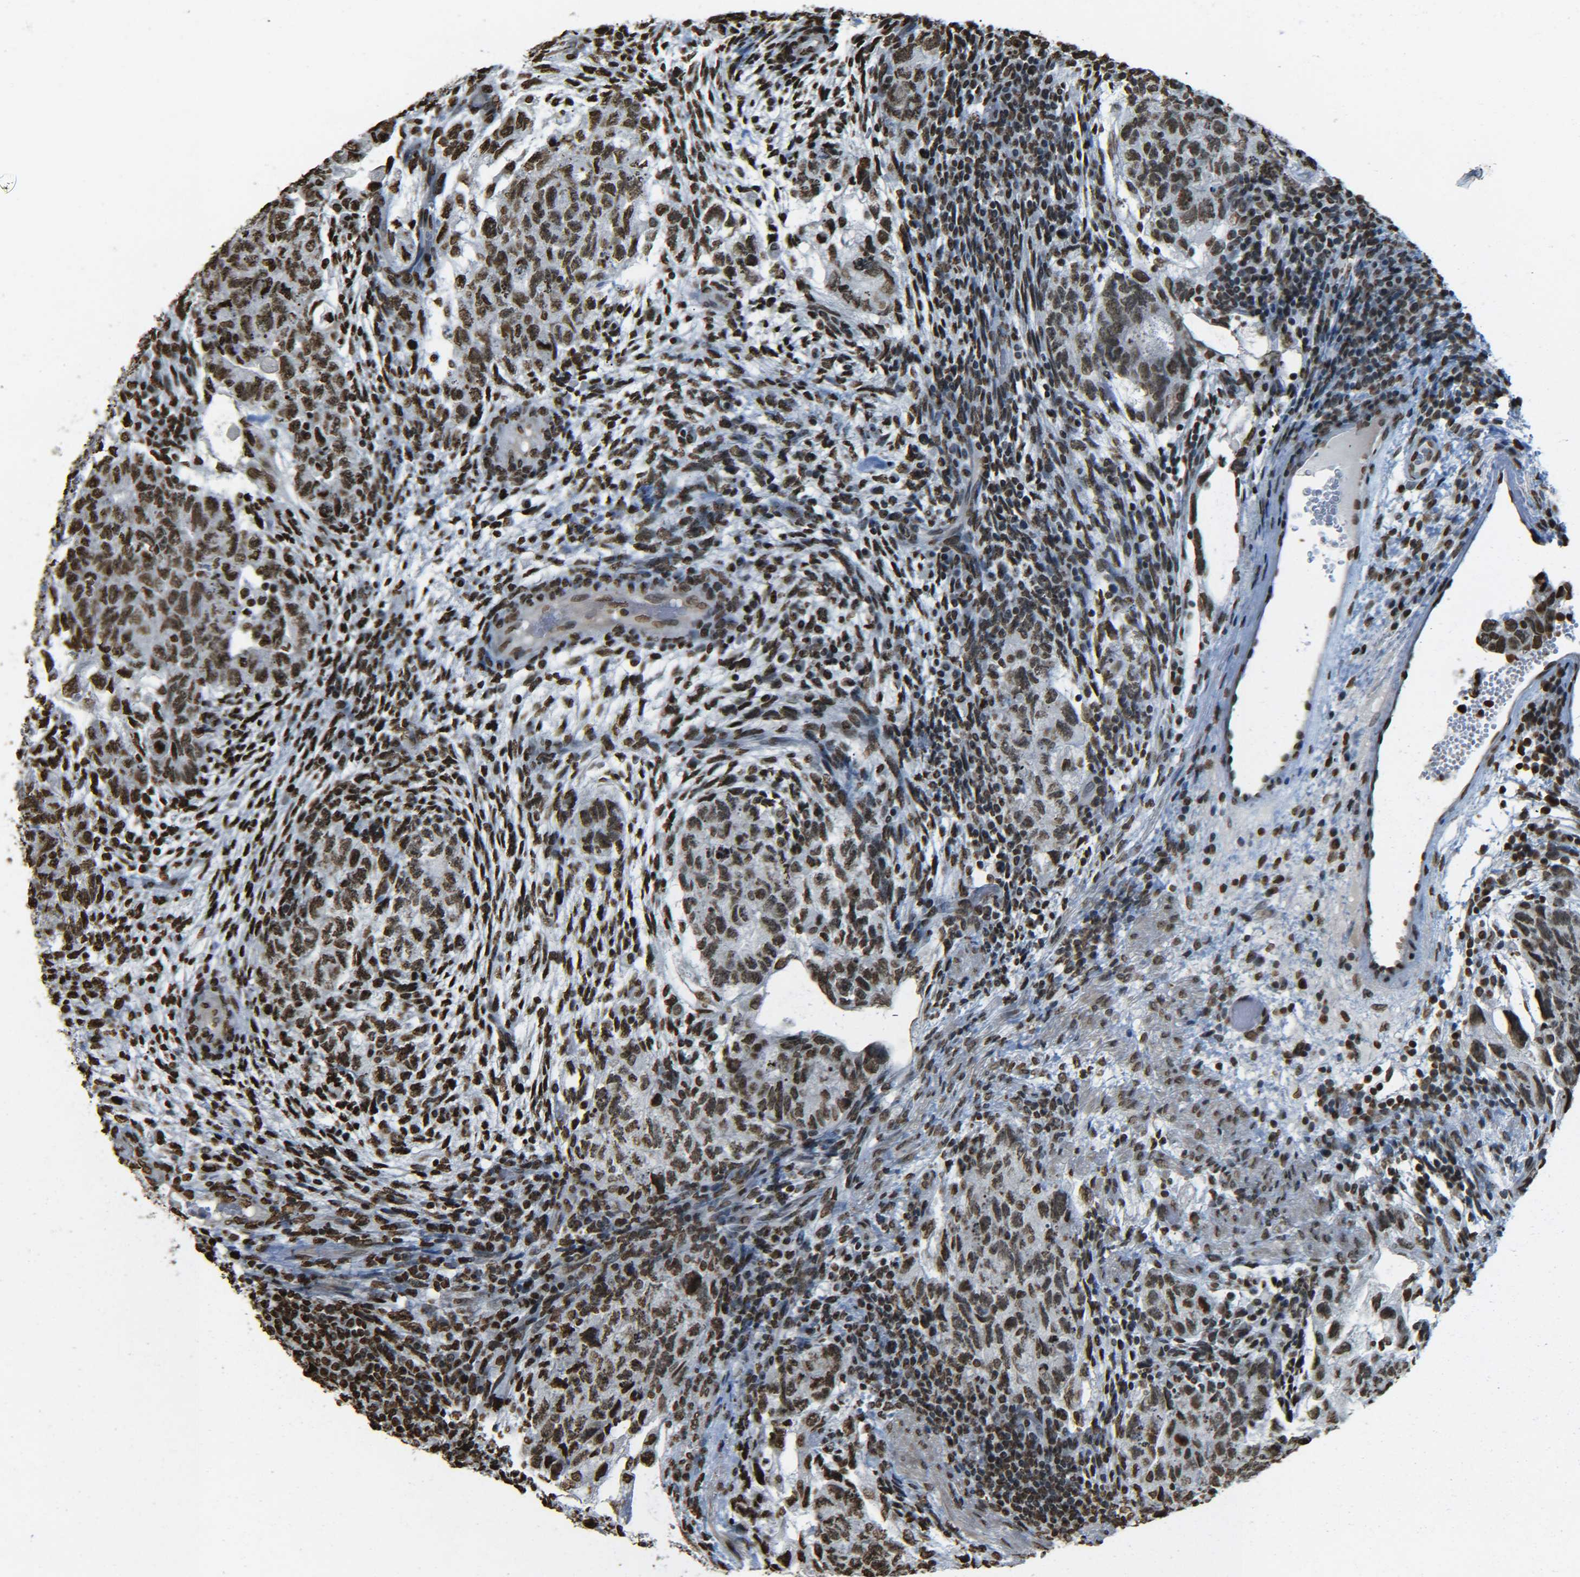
{"staining": {"intensity": "moderate", "quantity": ">75%", "location": "nuclear"}, "tissue": "testis cancer", "cell_type": "Tumor cells", "image_type": "cancer", "snomed": [{"axis": "morphology", "description": "Normal tissue, NOS"}, {"axis": "morphology", "description": "Carcinoma, Embryonal, NOS"}, {"axis": "topography", "description": "Testis"}], "caption": "Immunohistochemical staining of human embryonal carcinoma (testis) reveals medium levels of moderate nuclear positivity in about >75% of tumor cells.", "gene": "H4C16", "patient": {"sex": "male", "age": 36}}